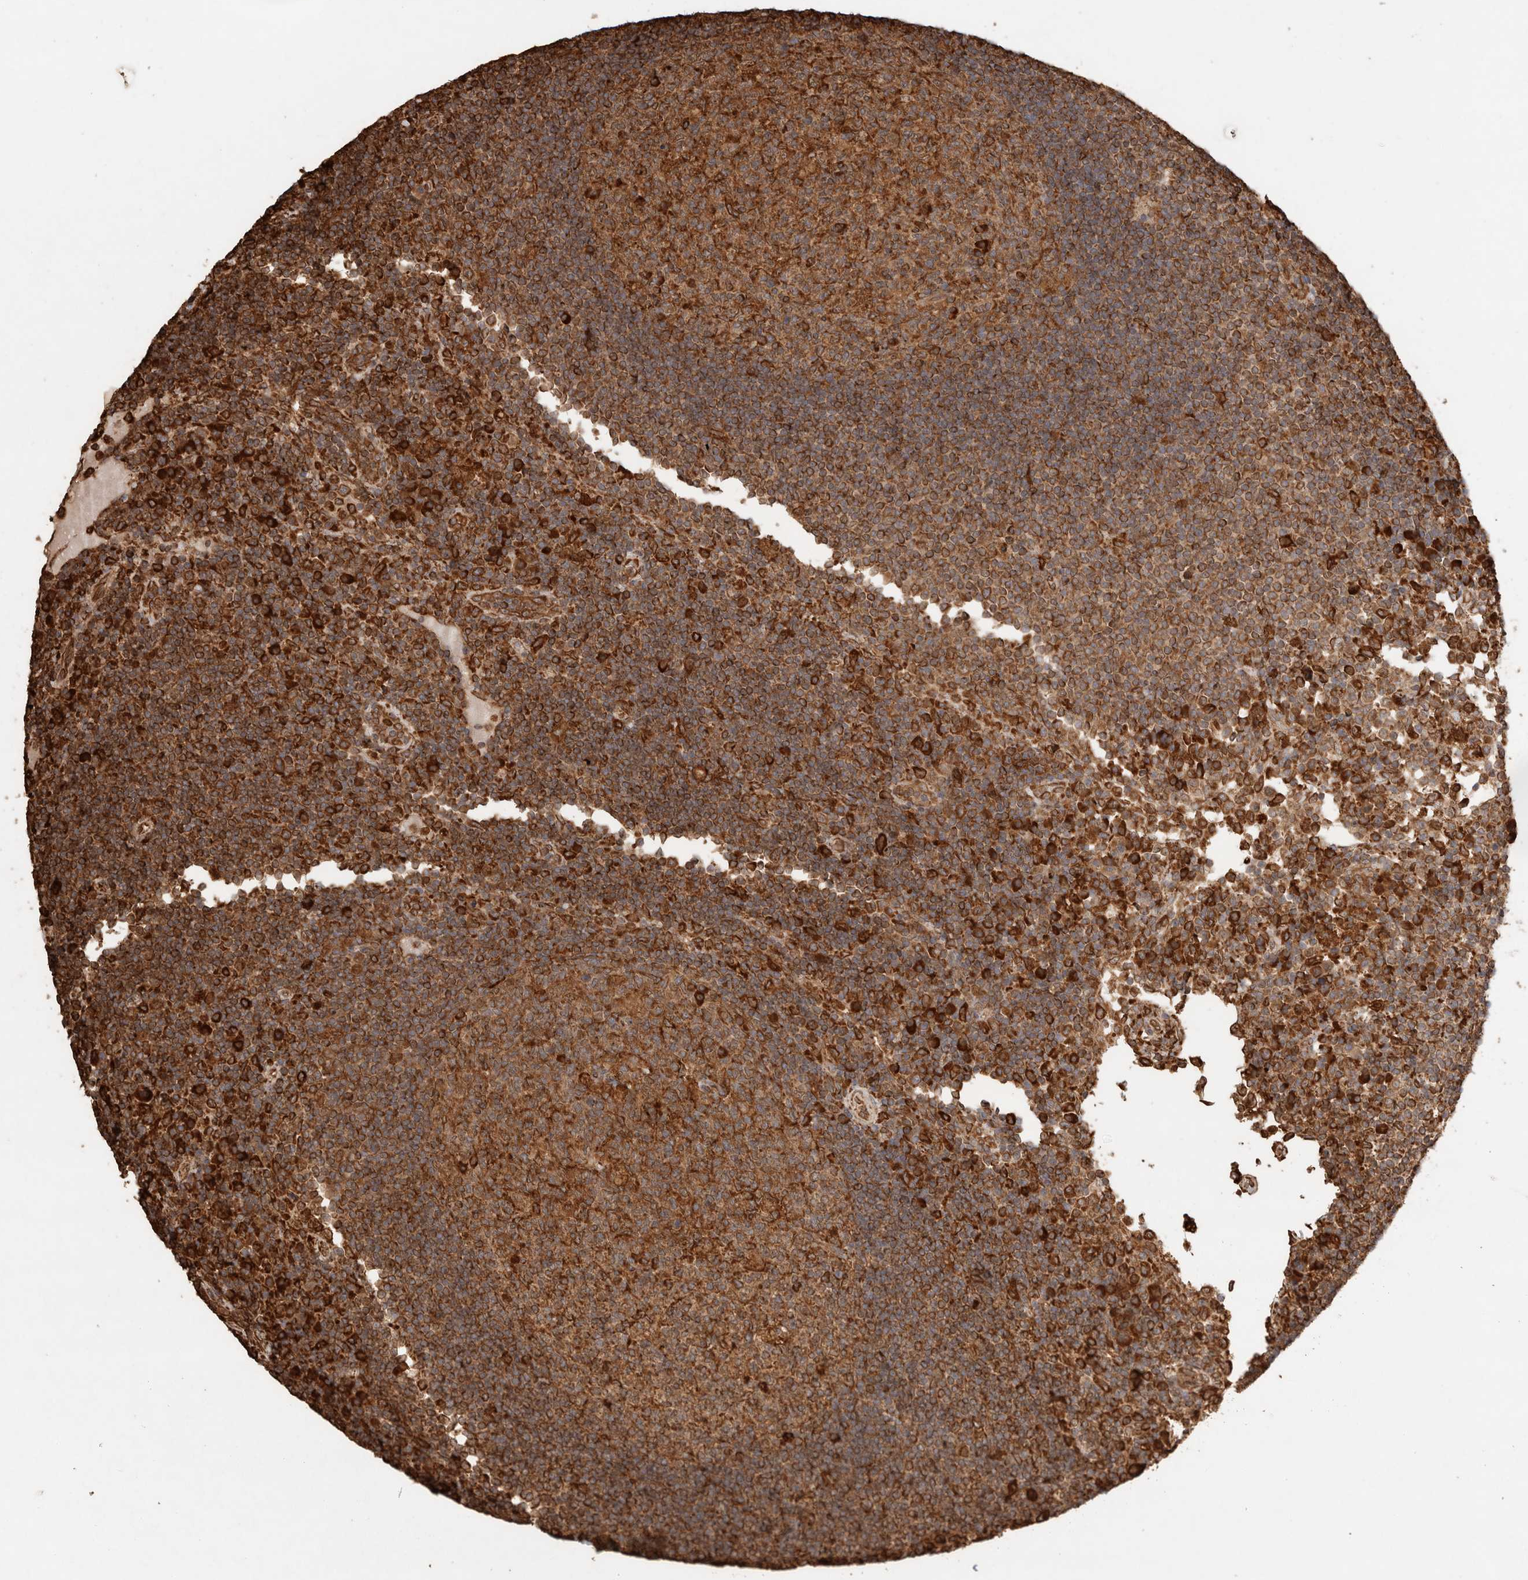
{"staining": {"intensity": "strong", "quantity": "25%-75%", "location": "cytoplasmic/membranous"}, "tissue": "lymph node", "cell_type": "Germinal center cells", "image_type": "normal", "snomed": [{"axis": "morphology", "description": "Normal tissue, NOS"}, {"axis": "topography", "description": "Lymph node"}], "caption": "Lymph node stained with immunohistochemistry (IHC) shows strong cytoplasmic/membranous staining in approximately 25%-75% of germinal center cells.", "gene": "ERAP1", "patient": {"sex": "female", "age": 53}}